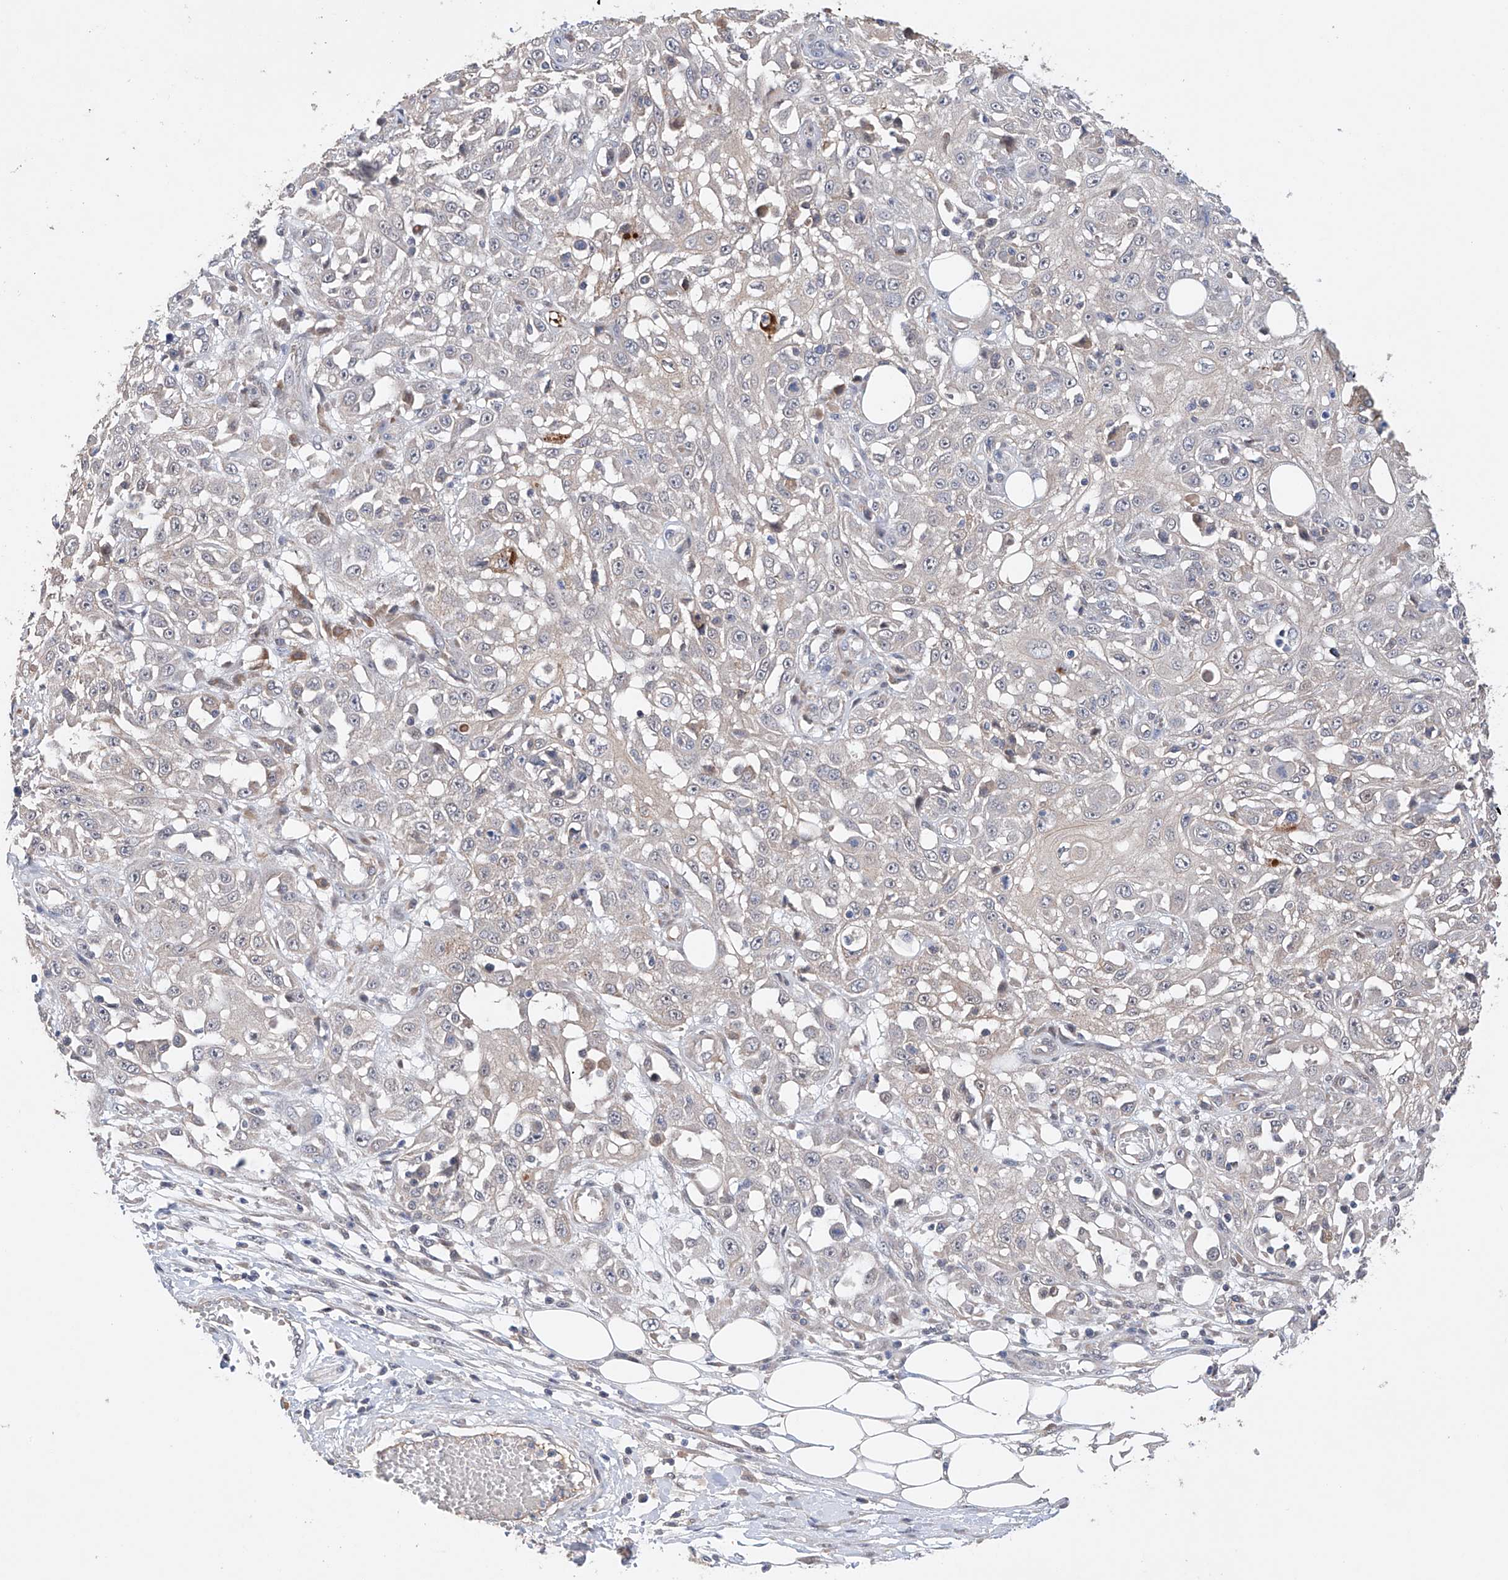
{"staining": {"intensity": "weak", "quantity": "<25%", "location": "cytoplasmic/membranous"}, "tissue": "skin cancer", "cell_type": "Tumor cells", "image_type": "cancer", "snomed": [{"axis": "morphology", "description": "Squamous cell carcinoma, NOS"}, {"axis": "morphology", "description": "Squamous cell carcinoma, metastatic, NOS"}, {"axis": "topography", "description": "Skin"}, {"axis": "topography", "description": "Lymph node"}], "caption": "The IHC micrograph has no significant positivity in tumor cells of squamous cell carcinoma (skin) tissue.", "gene": "AFG1L", "patient": {"sex": "male", "age": 75}}